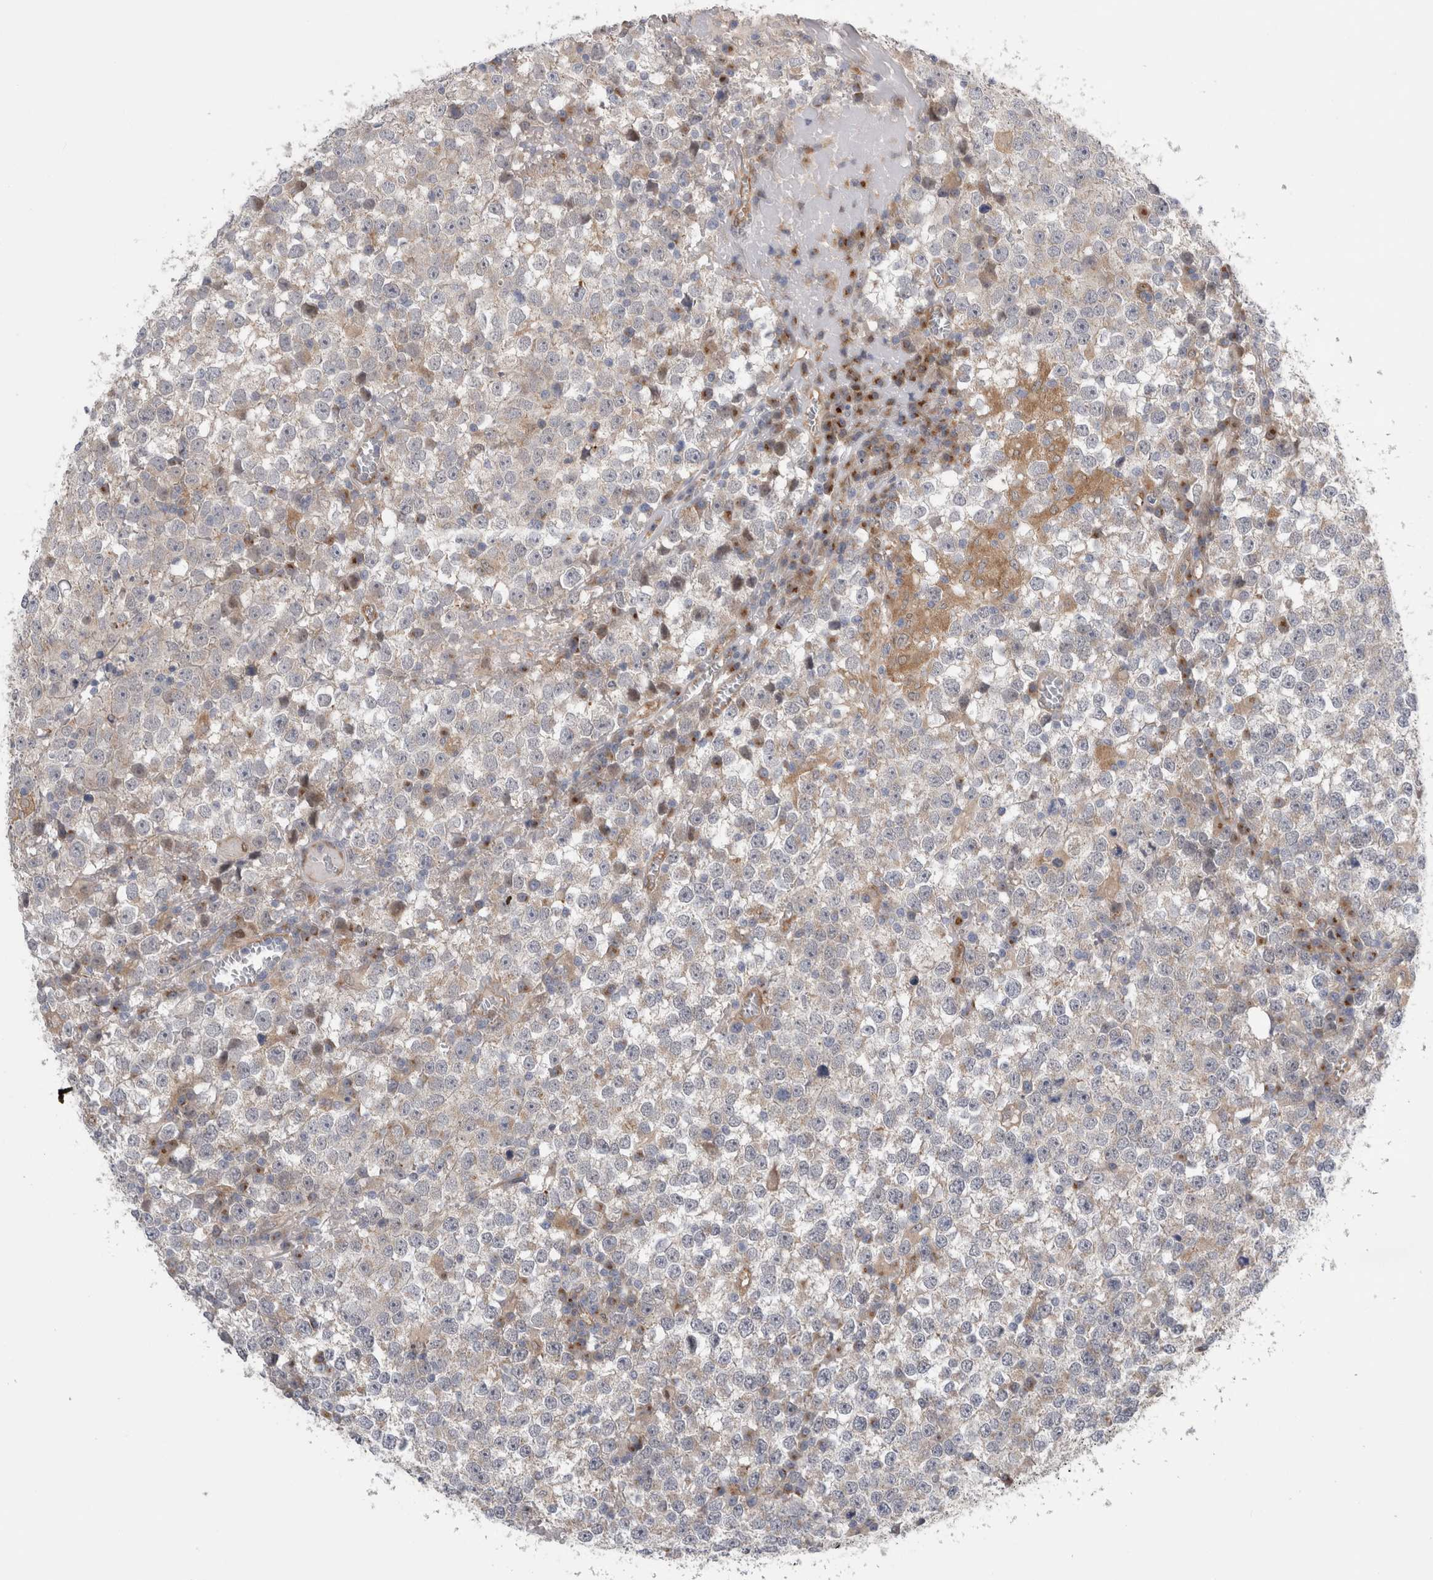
{"staining": {"intensity": "negative", "quantity": "none", "location": "none"}, "tissue": "testis cancer", "cell_type": "Tumor cells", "image_type": "cancer", "snomed": [{"axis": "morphology", "description": "Seminoma, NOS"}, {"axis": "topography", "description": "Testis"}], "caption": "Photomicrograph shows no protein positivity in tumor cells of seminoma (testis) tissue. (DAB (3,3'-diaminobenzidine) immunohistochemistry (IHC) visualized using brightfield microscopy, high magnification).", "gene": "TAFA5", "patient": {"sex": "male", "age": 65}}